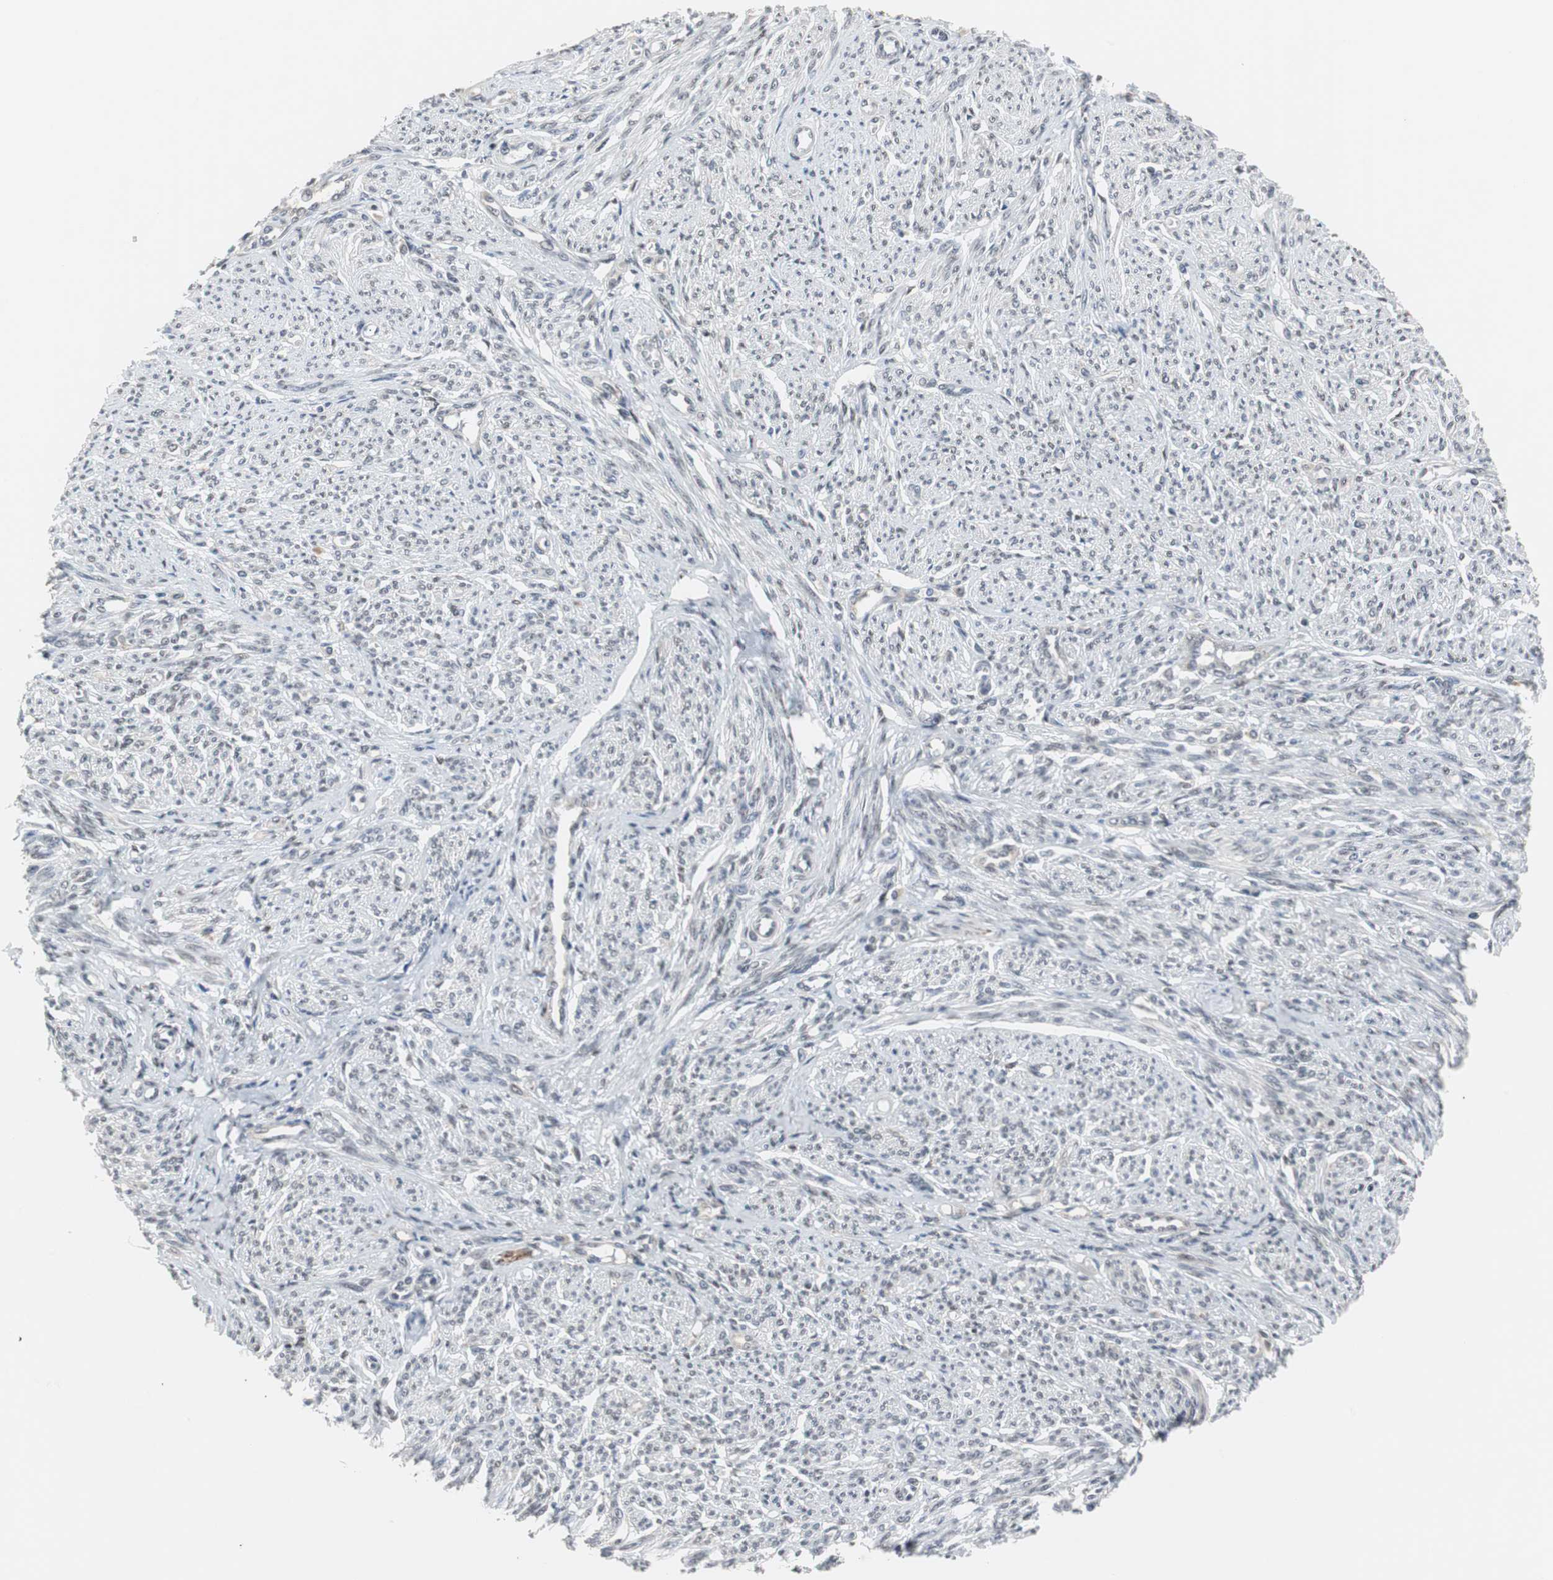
{"staining": {"intensity": "negative", "quantity": "none", "location": "none"}, "tissue": "smooth muscle", "cell_type": "Smooth muscle cells", "image_type": "normal", "snomed": [{"axis": "morphology", "description": "Normal tissue, NOS"}, {"axis": "topography", "description": "Smooth muscle"}], "caption": "An immunohistochemistry micrograph of benign smooth muscle is shown. There is no staining in smooth muscle cells of smooth muscle. Brightfield microscopy of immunohistochemistry stained with DAB (3,3'-diaminobenzidine) (brown) and hematoxylin (blue), captured at high magnification.", "gene": "ZHX2", "patient": {"sex": "female", "age": 65}}